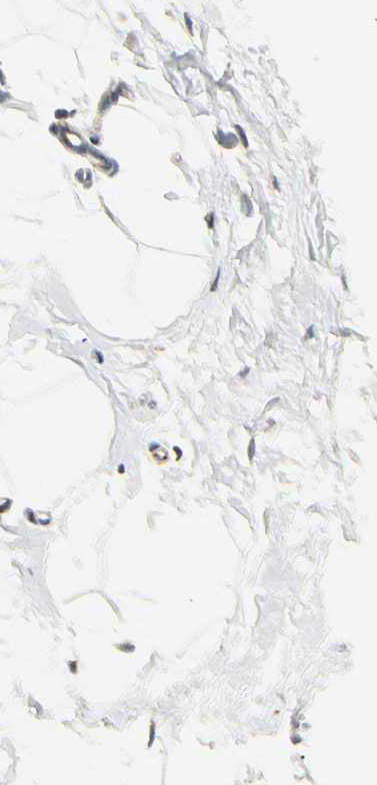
{"staining": {"intensity": "negative", "quantity": "none", "location": "none"}, "tissue": "adipose tissue", "cell_type": "Adipocytes", "image_type": "normal", "snomed": [{"axis": "morphology", "description": "Normal tissue, NOS"}, {"axis": "topography", "description": "Breast"}], "caption": "This is an IHC photomicrograph of unremarkable human adipose tissue. There is no positivity in adipocytes.", "gene": "MANSC1", "patient": {"sex": "female", "age": 45}}